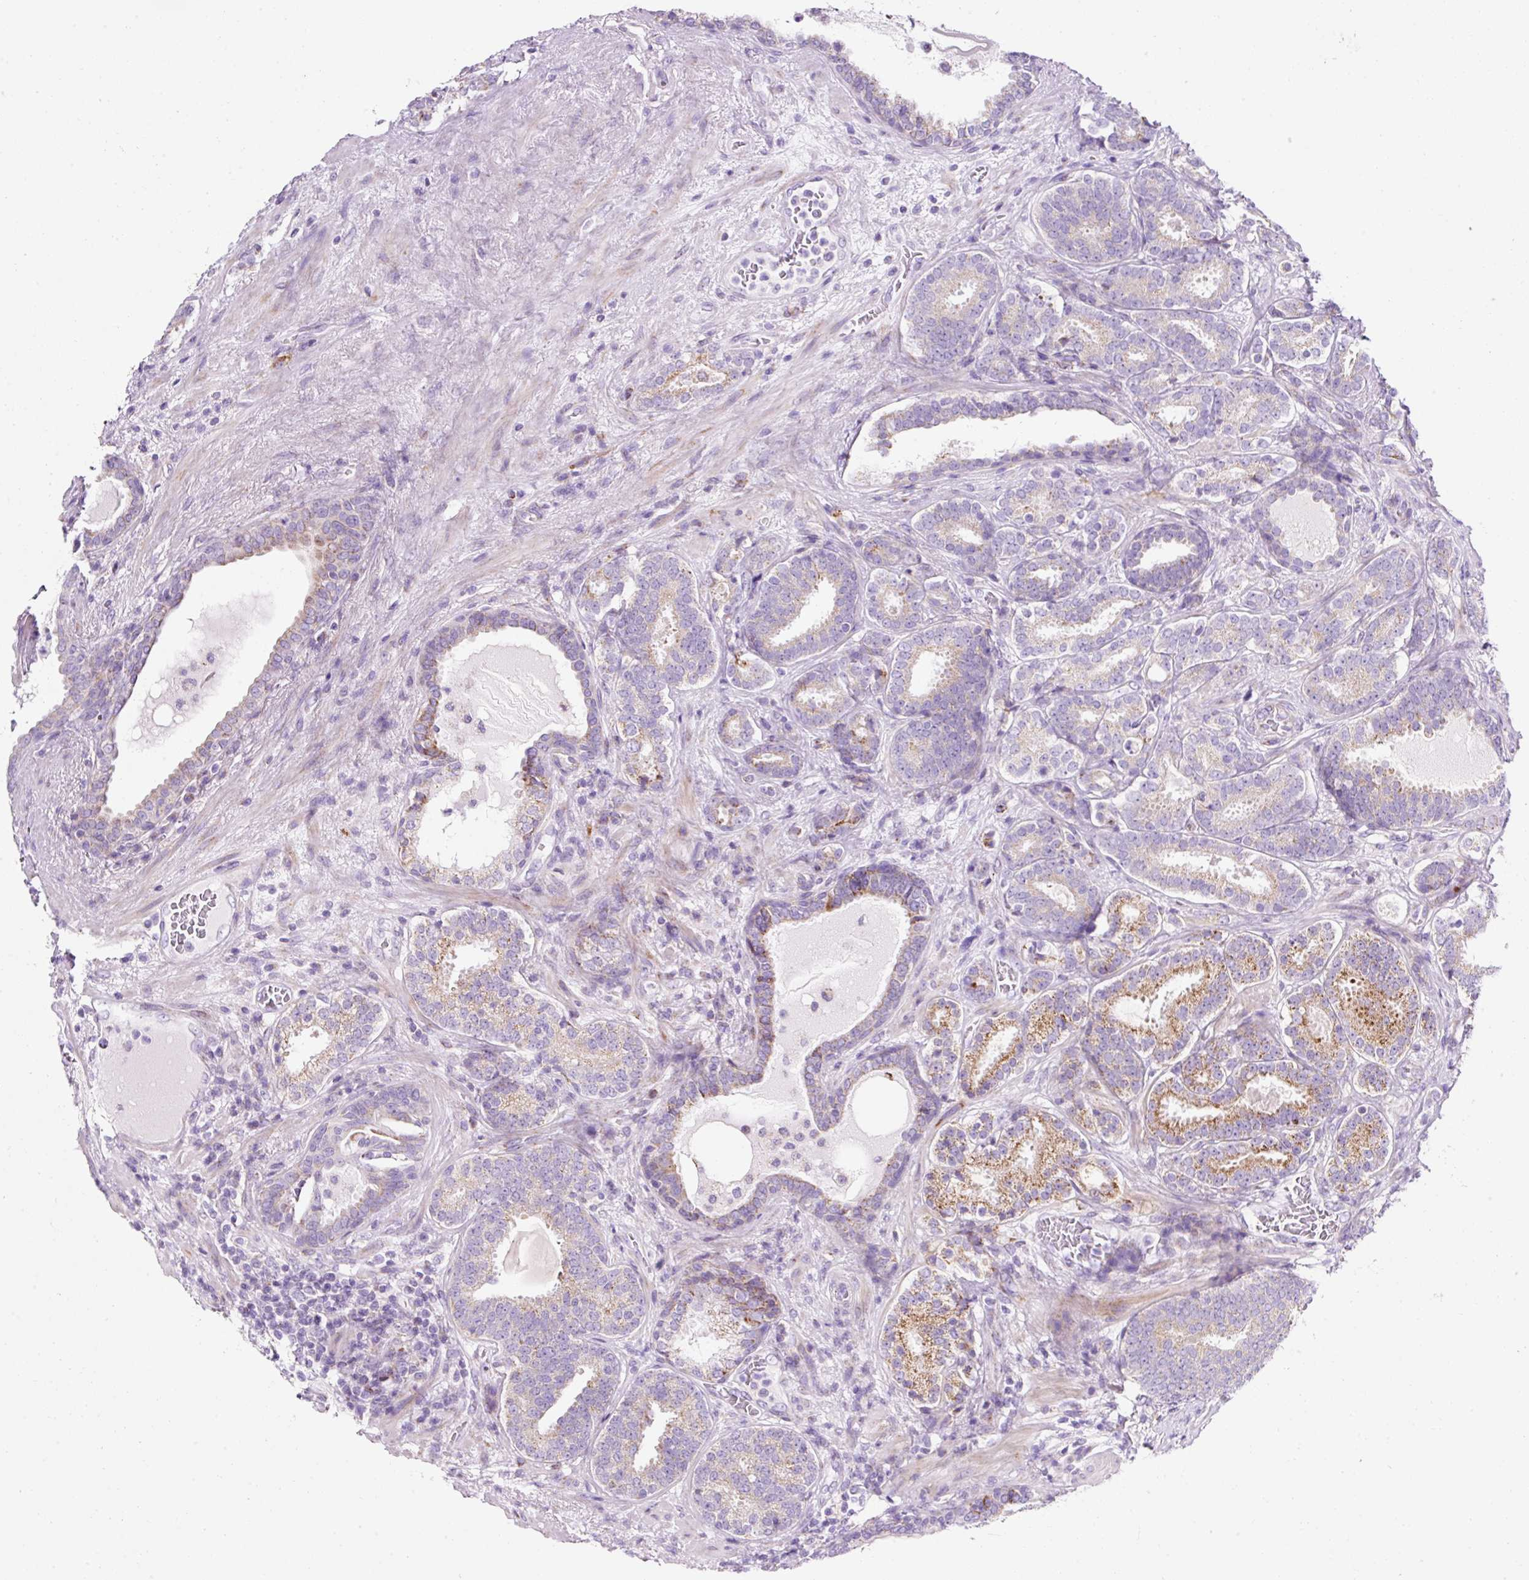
{"staining": {"intensity": "moderate", "quantity": "25%-75%", "location": "cytoplasmic/membranous"}, "tissue": "prostate cancer", "cell_type": "Tumor cells", "image_type": "cancer", "snomed": [{"axis": "morphology", "description": "Adenocarcinoma, High grade"}, {"axis": "topography", "description": "Prostate"}], "caption": "Prostate cancer stained for a protein (brown) reveals moderate cytoplasmic/membranous positive staining in approximately 25%-75% of tumor cells.", "gene": "PLPP2", "patient": {"sex": "male", "age": 65}}